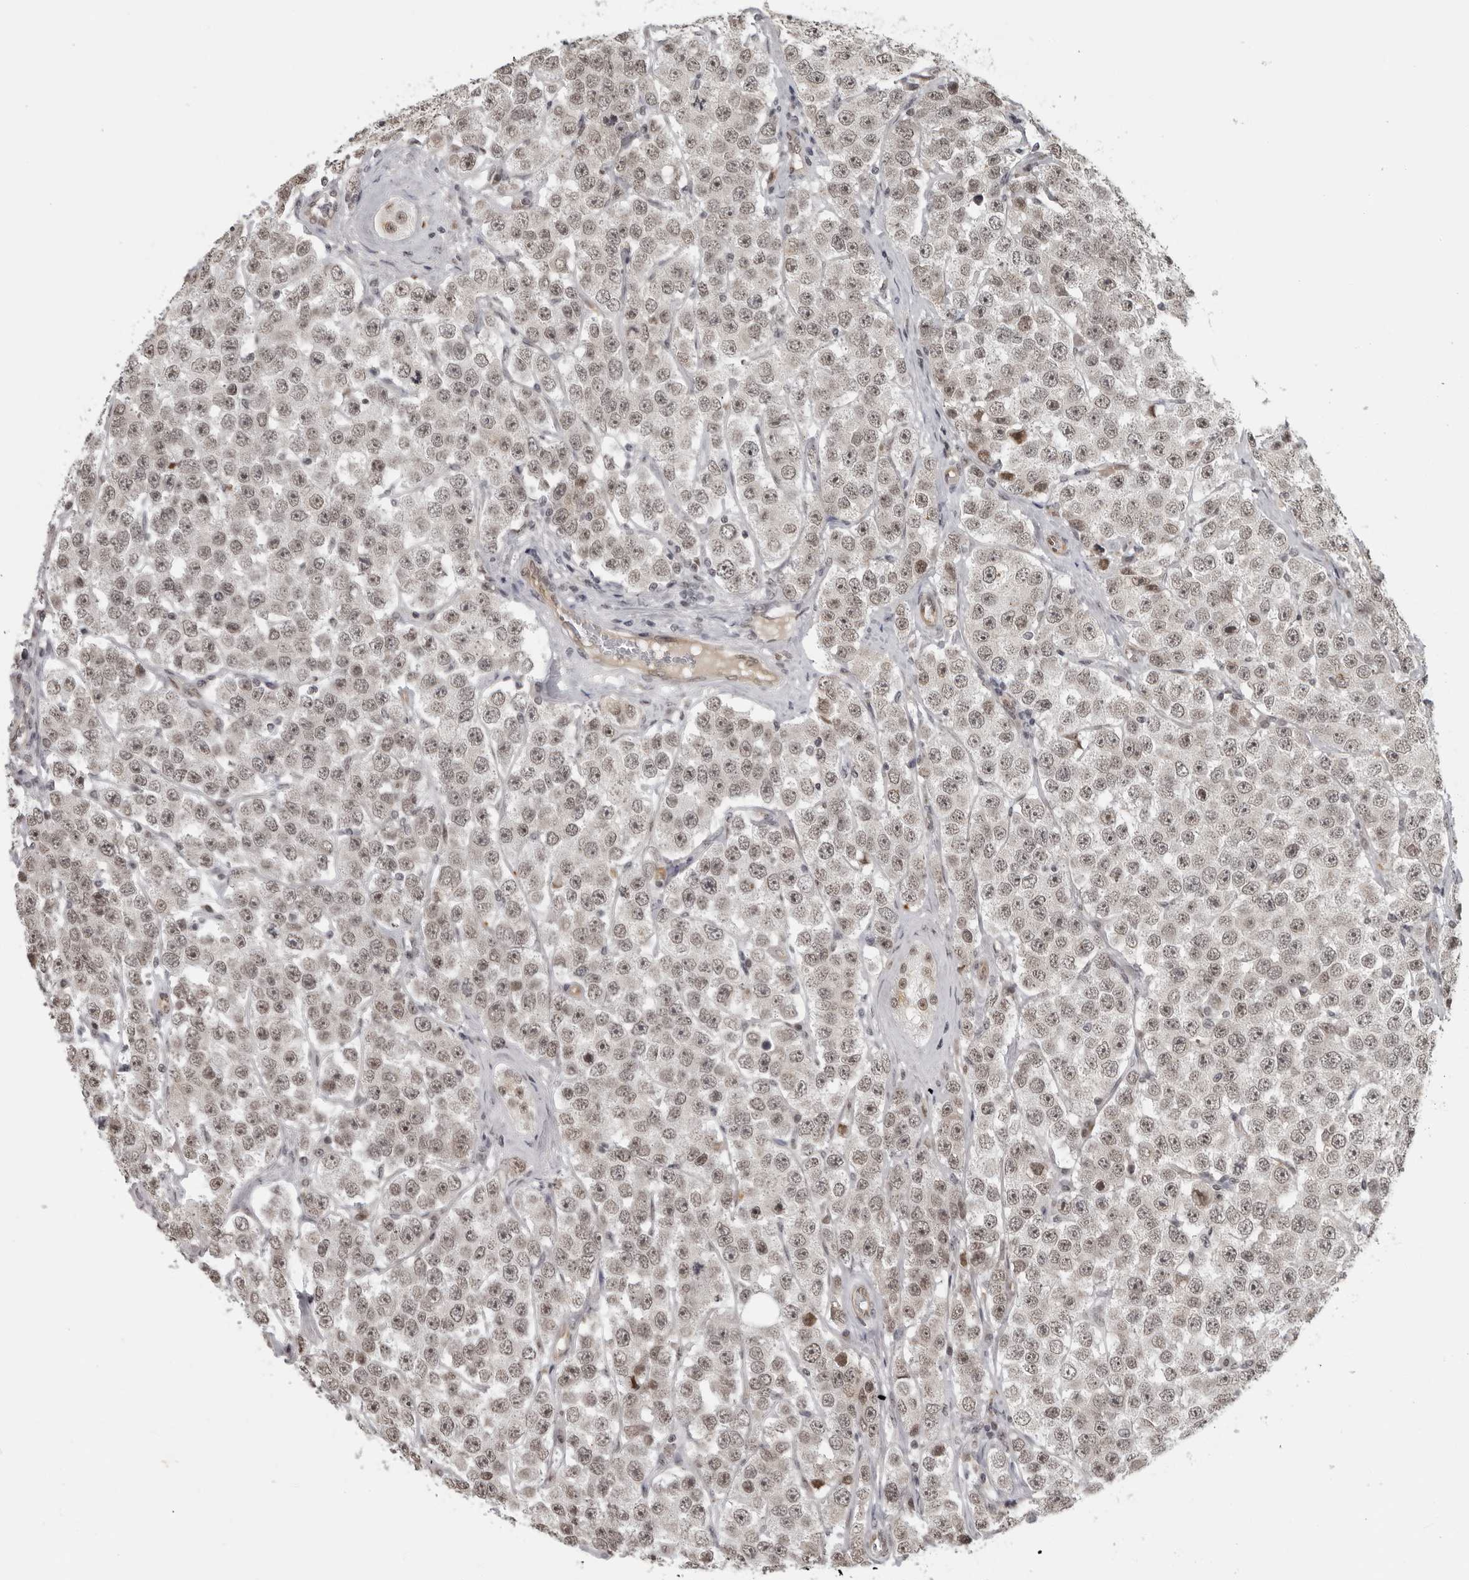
{"staining": {"intensity": "weak", "quantity": ">75%", "location": "nuclear"}, "tissue": "testis cancer", "cell_type": "Tumor cells", "image_type": "cancer", "snomed": [{"axis": "morphology", "description": "Seminoma, NOS"}, {"axis": "topography", "description": "Testis"}], "caption": "This photomicrograph reveals immunohistochemistry staining of testis seminoma, with low weak nuclear staining in about >75% of tumor cells.", "gene": "MAF", "patient": {"sex": "male", "age": 28}}